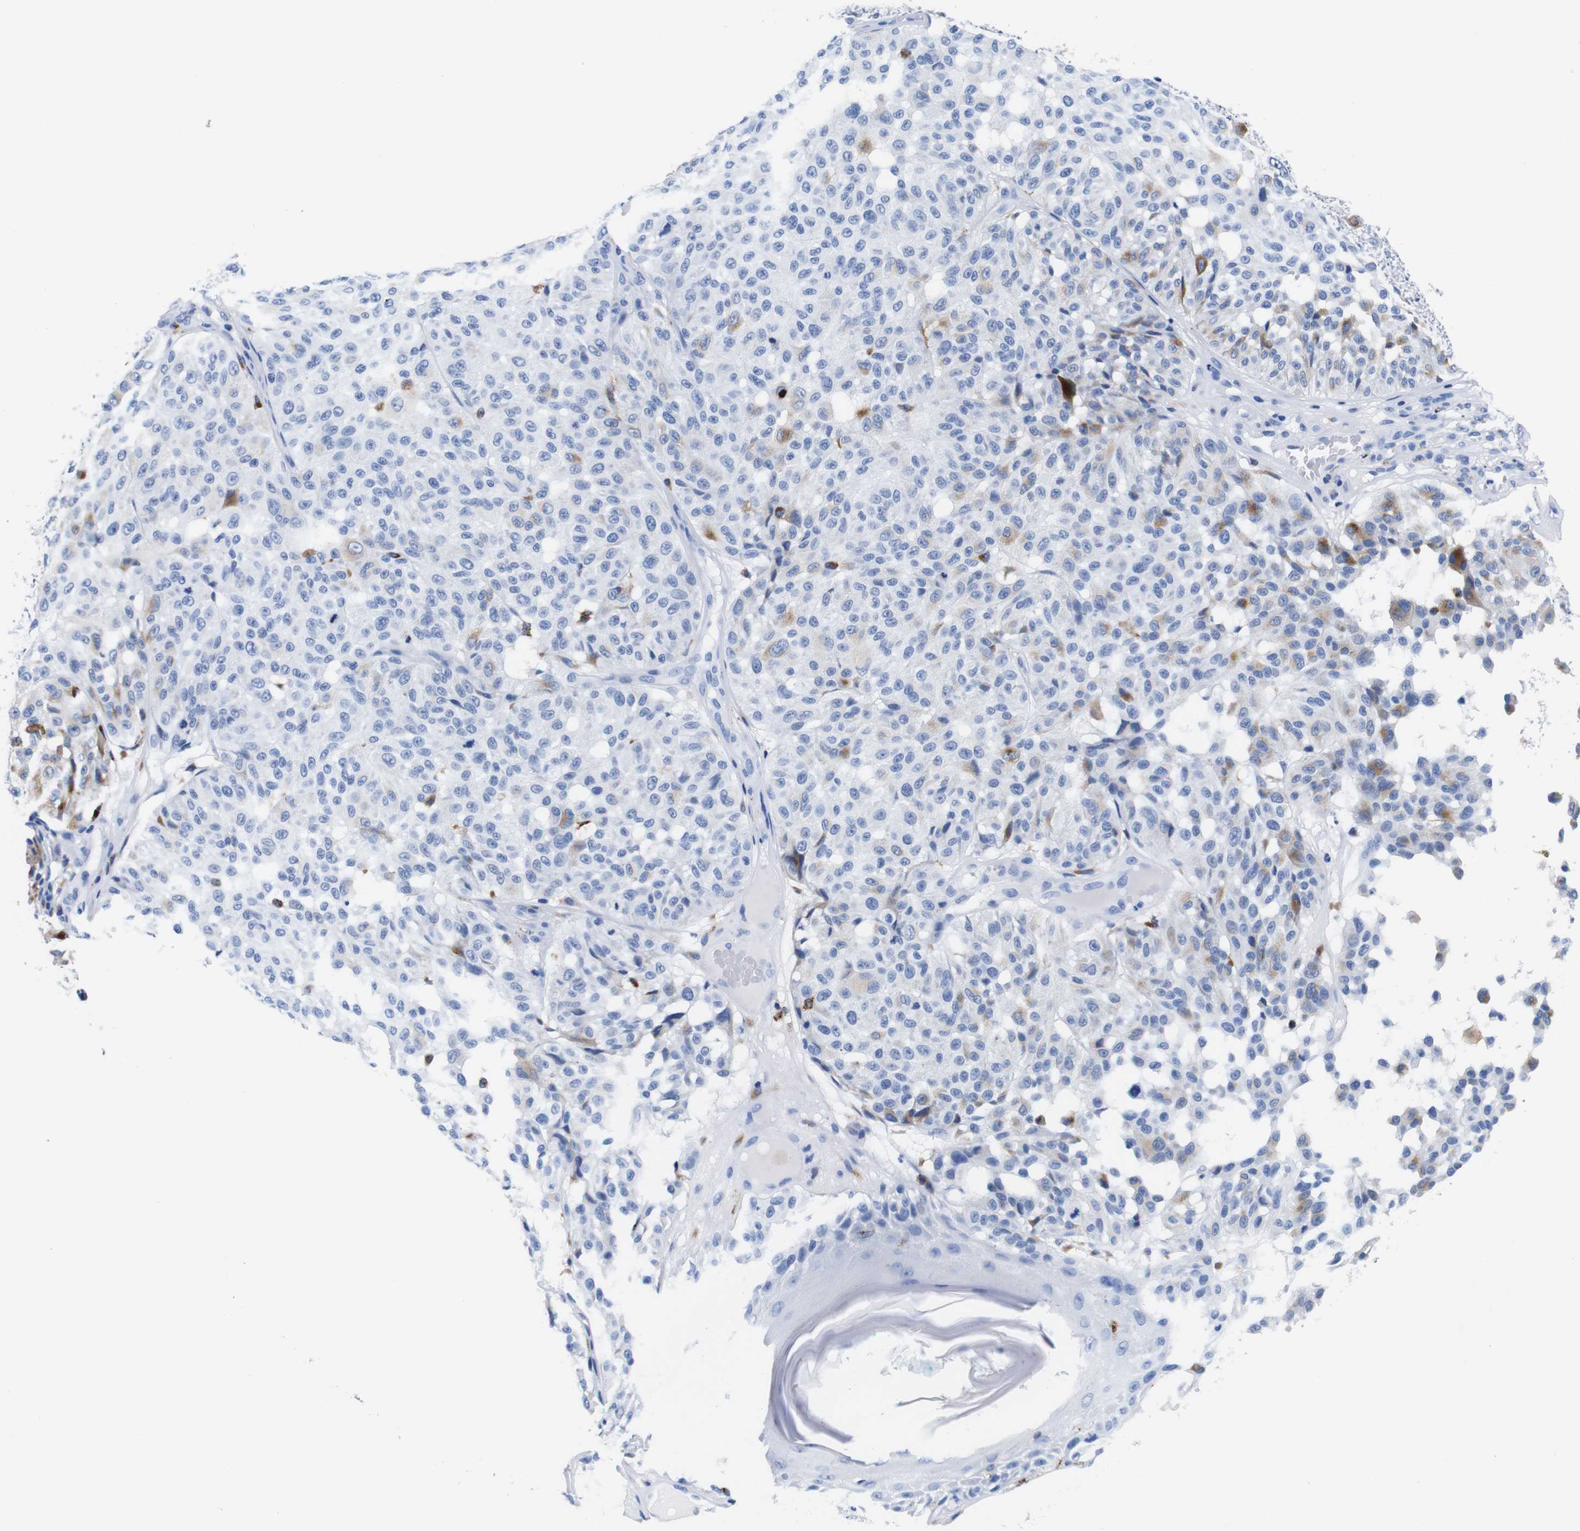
{"staining": {"intensity": "moderate", "quantity": "<25%", "location": "cytoplasmic/membranous"}, "tissue": "melanoma", "cell_type": "Tumor cells", "image_type": "cancer", "snomed": [{"axis": "morphology", "description": "Malignant melanoma, NOS"}, {"axis": "topography", "description": "Skin"}], "caption": "Malignant melanoma tissue exhibits moderate cytoplasmic/membranous staining in approximately <25% of tumor cells, visualized by immunohistochemistry. (Stains: DAB in brown, nuclei in blue, Microscopy: brightfield microscopy at high magnification).", "gene": "HLA-DMB", "patient": {"sex": "female", "age": 46}}